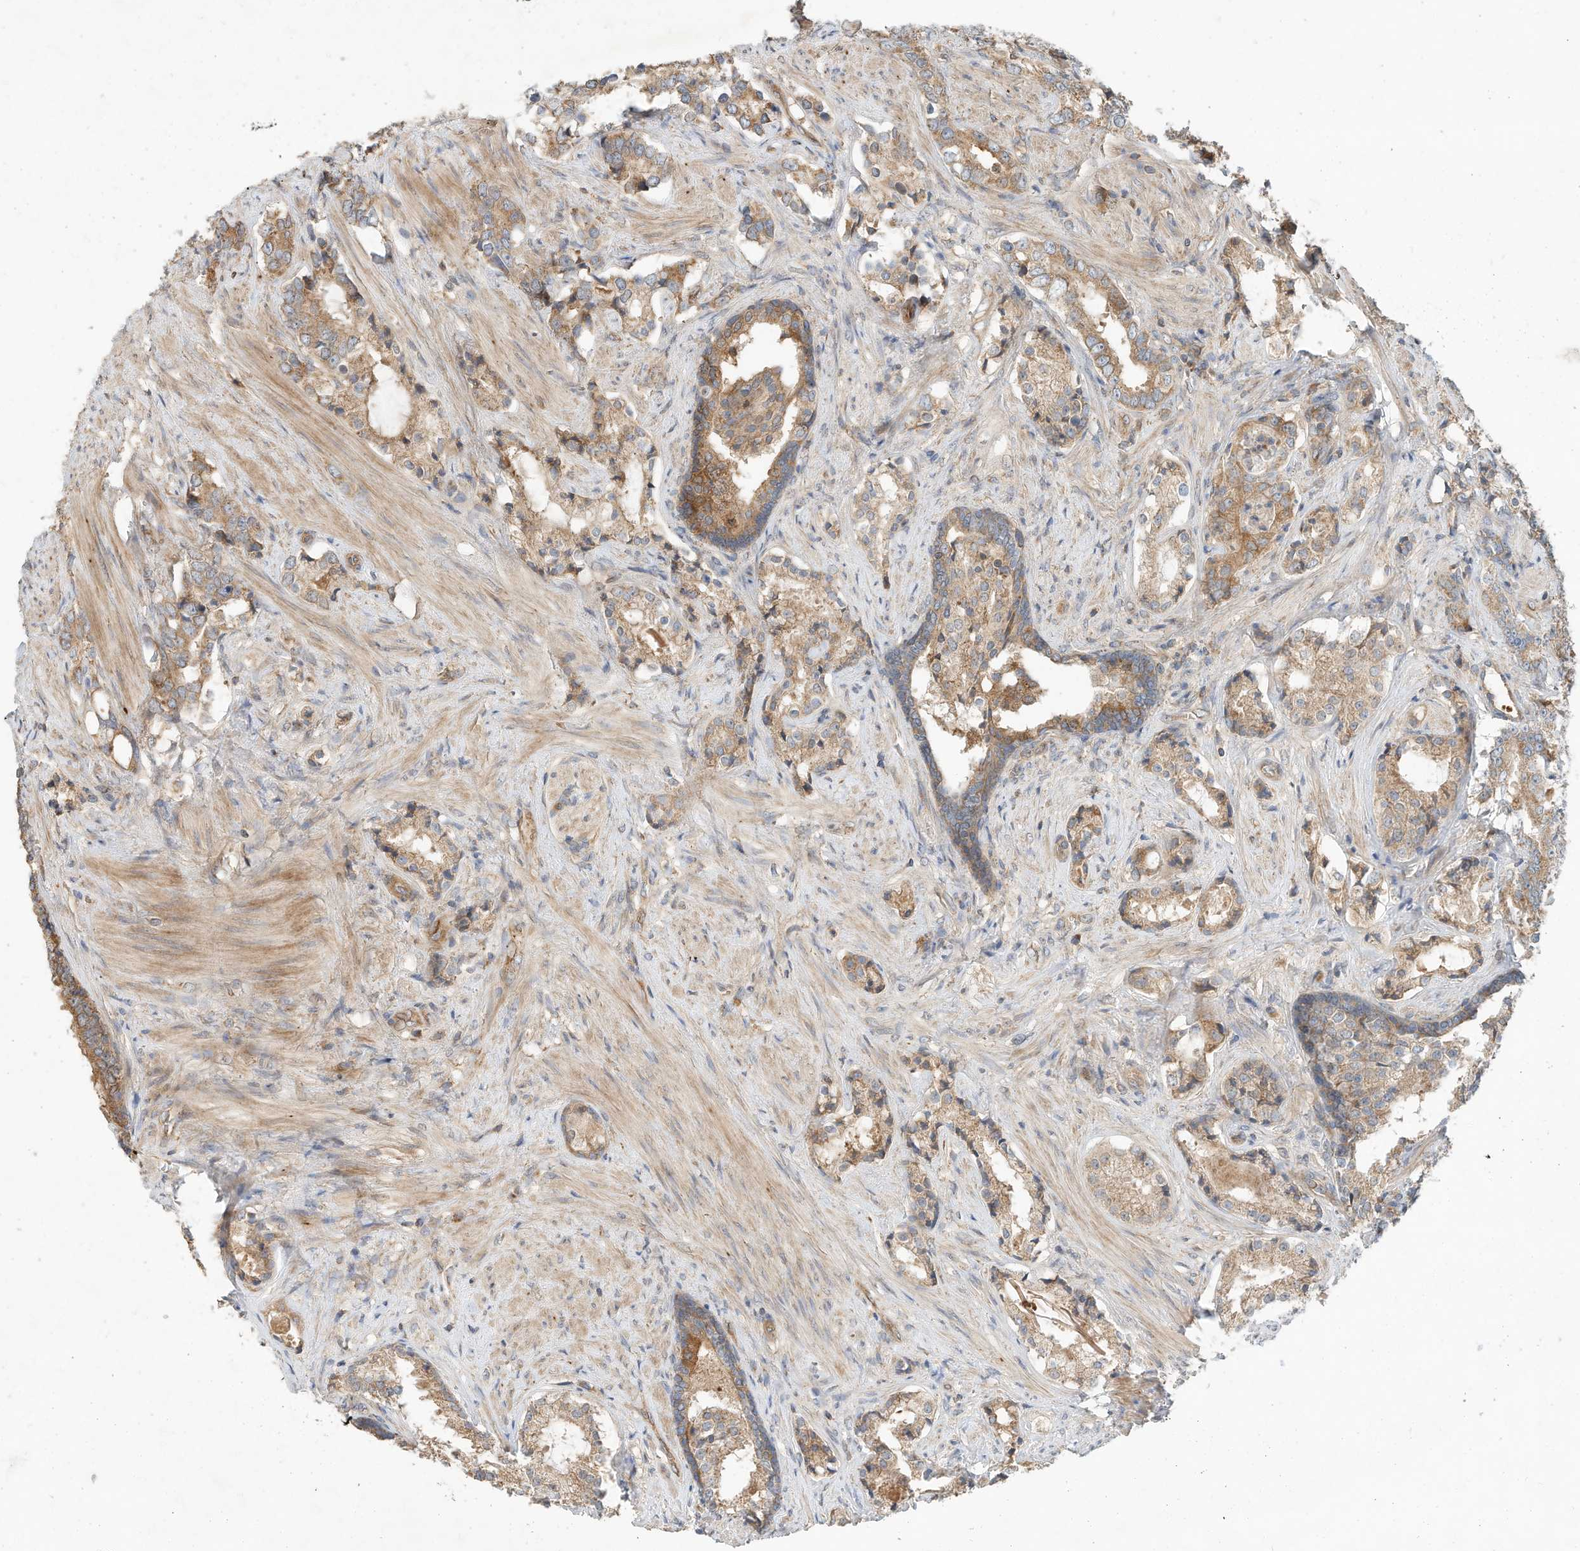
{"staining": {"intensity": "moderate", "quantity": ">75%", "location": "cytoplasmic/membranous"}, "tissue": "prostate cancer", "cell_type": "Tumor cells", "image_type": "cancer", "snomed": [{"axis": "morphology", "description": "Adenocarcinoma, High grade"}, {"axis": "topography", "description": "Prostate"}], "caption": "Prostate cancer (adenocarcinoma (high-grade)) stained with a brown dye reveals moderate cytoplasmic/membranous positive positivity in about >75% of tumor cells.", "gene": "CPAMD8", "patient": {"sex": "male", "age": 58}}